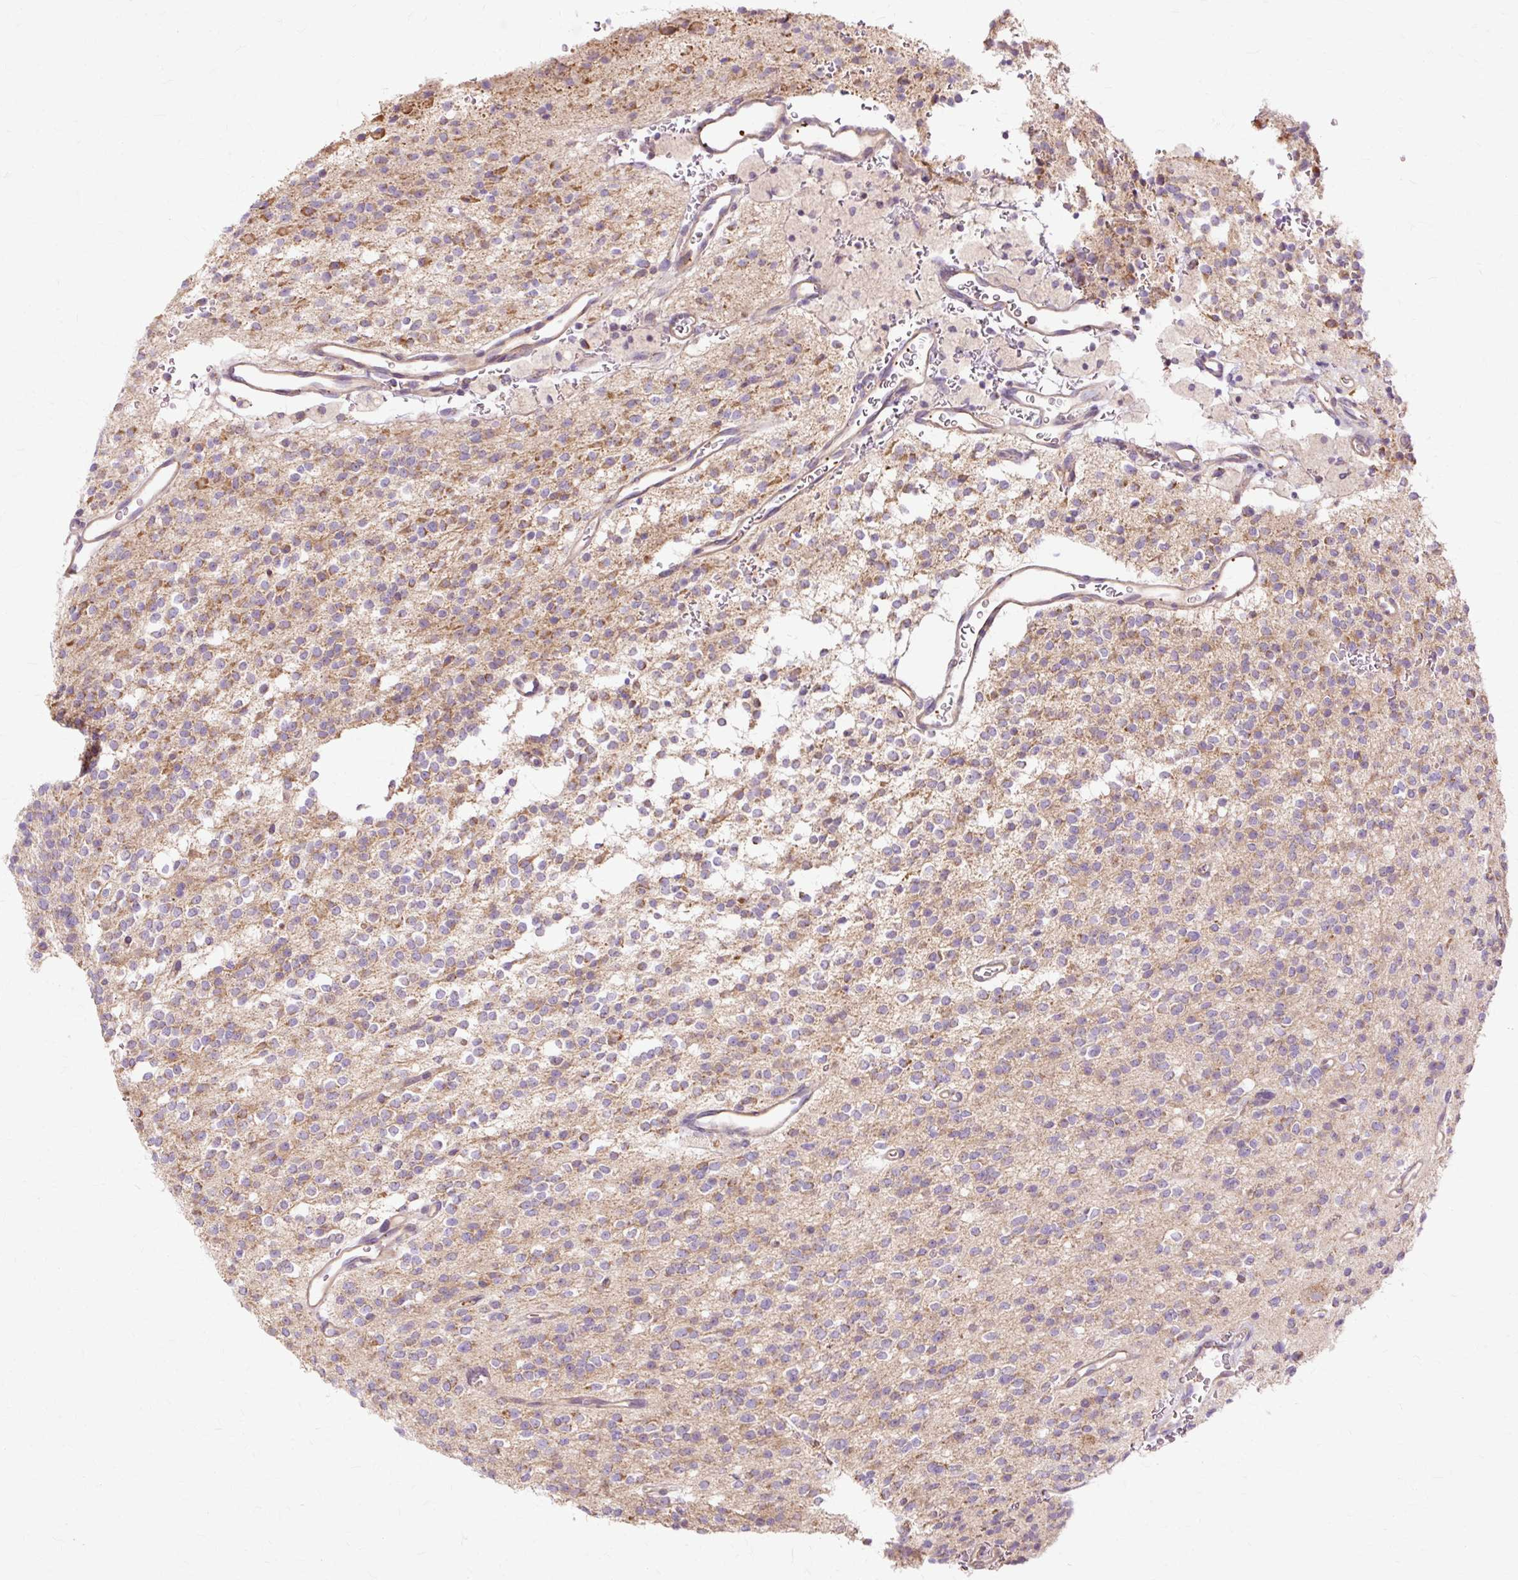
{"staining": {"intensity": "moderate", "quantity": "25%-75%", "location": "cytoplasmic/membranous"}, "tissue": "glioma", "cell_type": "Tumor cells", "image_type": "cancer", "snomed": [{"axis": "morphology", "description": "Glioma, malignant, High grade"}, {"axis": "topography", "description": "Brain"}], "caption": "DAB (3,3'-diaminobenzidine) immunohistochemical staining of malignant glioma (high-grade) exhibits moderate cytoplasmic/membranous protein positivity in about 25%-75% of tumor cells.", "gene": "PDZD2", "patient": {"sex": "male", "age": 34}}